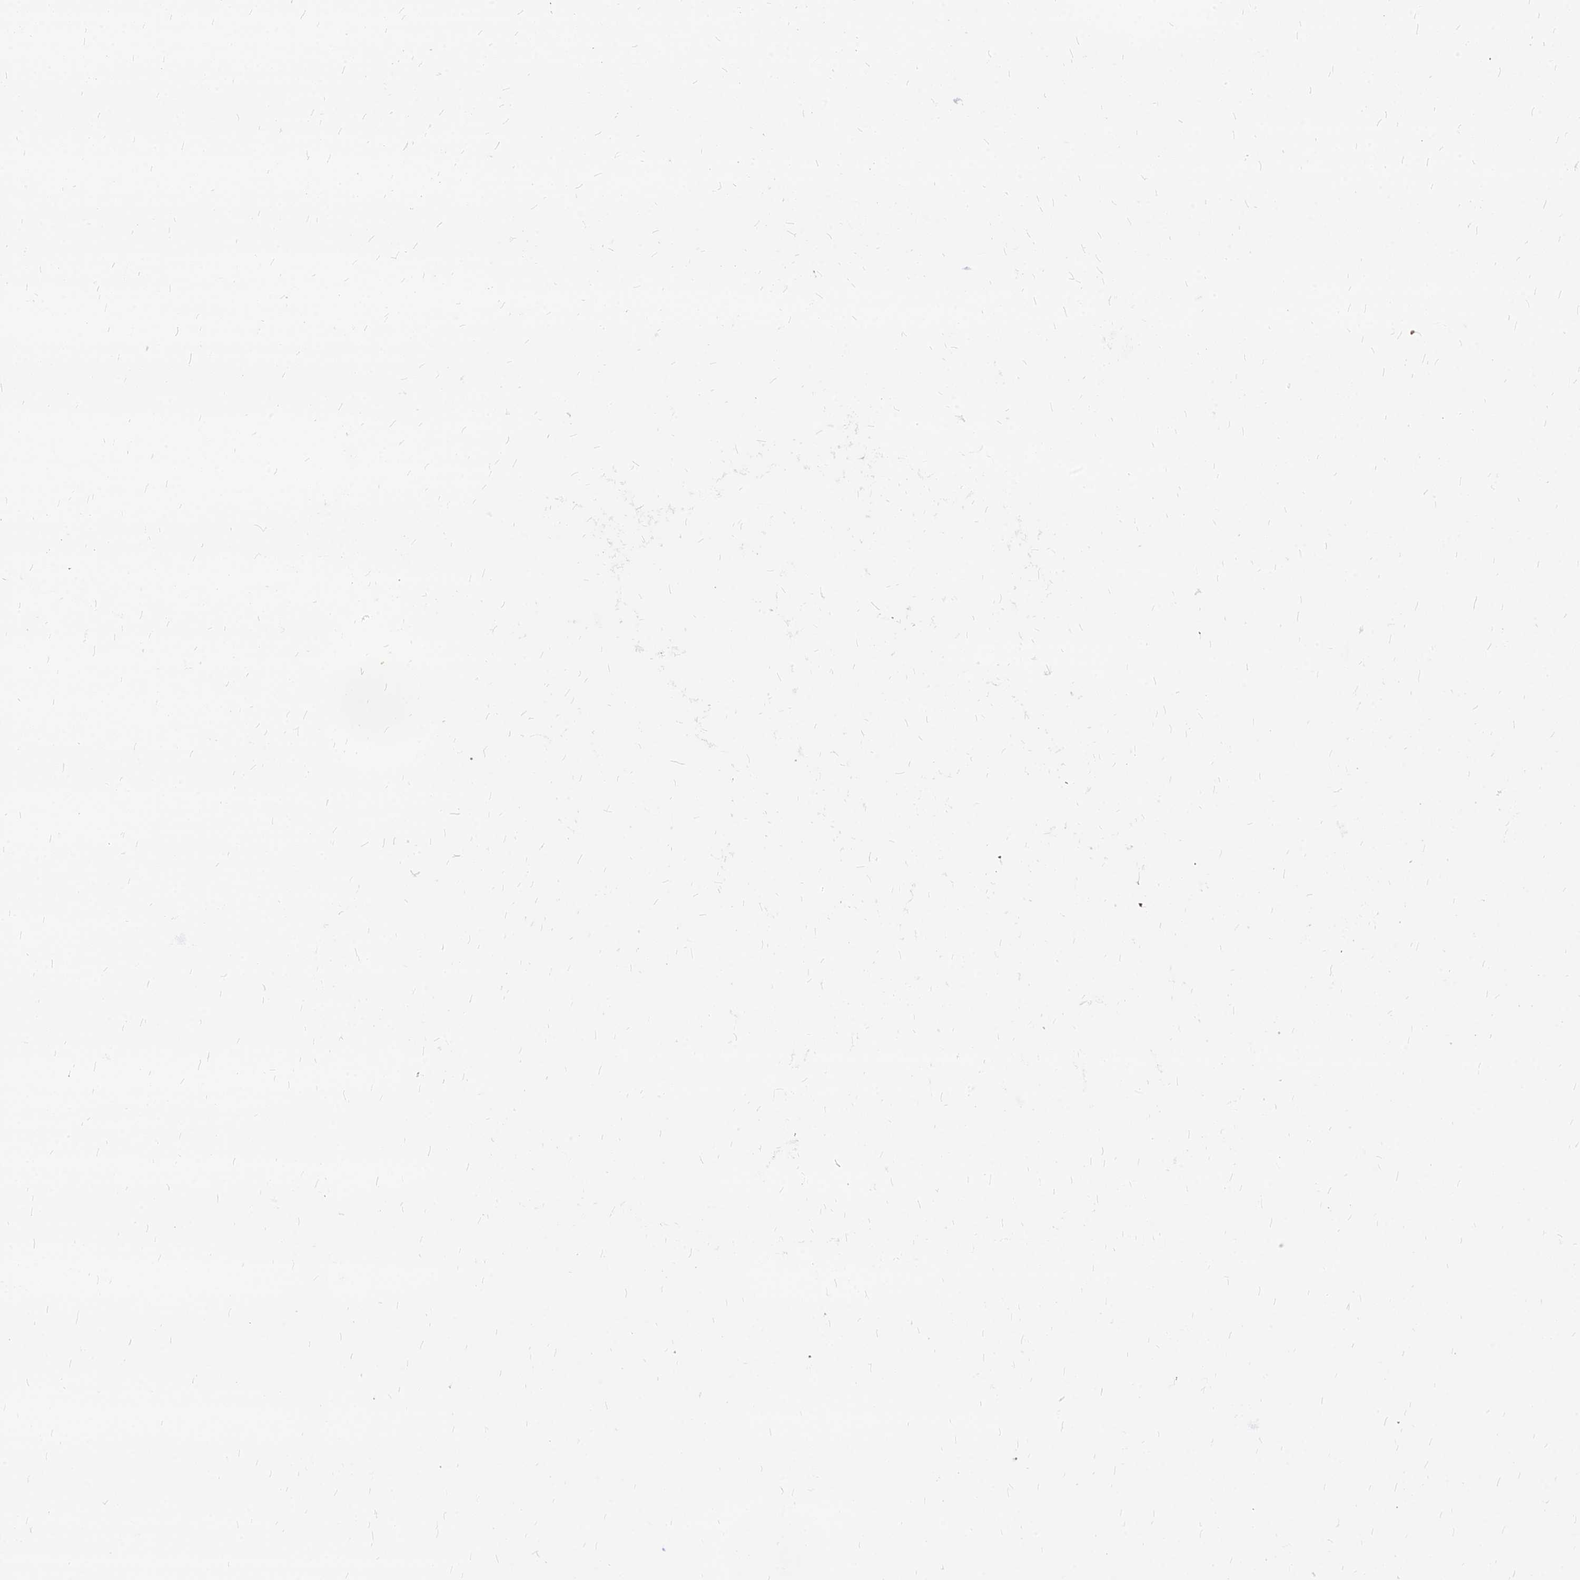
{"staining": {"intensity": "negative", "quantity": "none", "location": "none"}, "tissue": "lung cancer", "cell_type": "Tumor cells", "image_type": "cancer", "snomed": [{"axis": "morphology", "description": "Squamous cell carcinoma, NOS"}, {"axis": "topography", "description": "Lung"}], "caption": "IHC of squamous cell carcinoma (lung) reveals no expression in tumor cells. The staining is performed using DAB (3,3'-diaminobenzidine) brown chromogen with nuclei counter-stained in using hematoxylin.", "gene": "RPL19", "patient": {"sex": "male", "age": 74}}